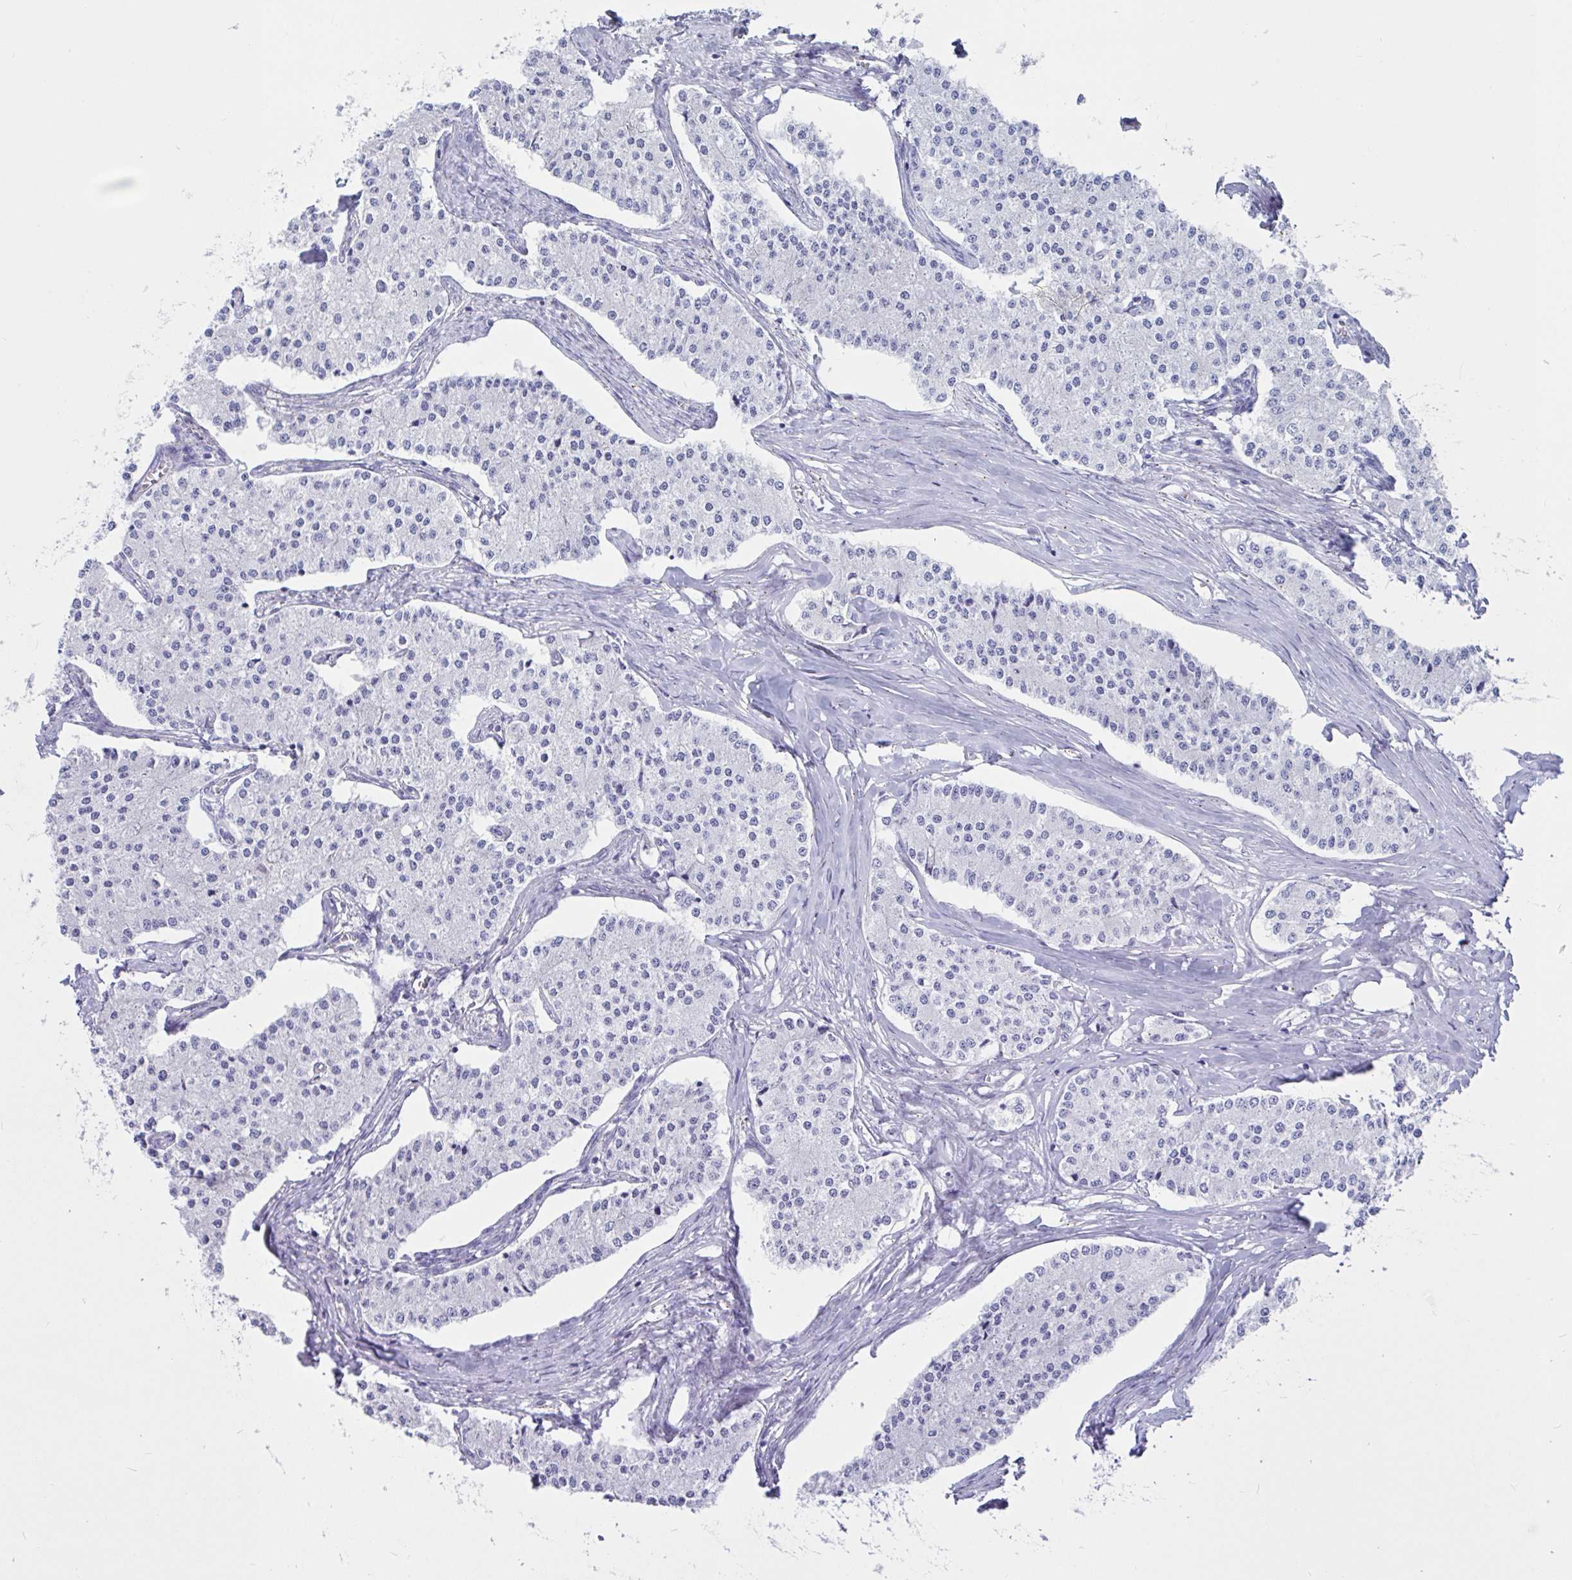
{"staining": {"intensity": "negative", "quantity": "none", "location": "none"}, "tissue": "carcinoid", "cell_type": "Tumor cells", "image_type": "cancer", "snomed": [{"axis": "morphology", "description": "Carcinoid, malignant, NOS"}, {"axis": "topography", "description": "Colon"}], "caption": "The histopathology image exhibits no significant positivity in tumor cells of malignant carcinoid.", "gene": "RNASE3", "patient": {"sex": "female", "age": 52}}